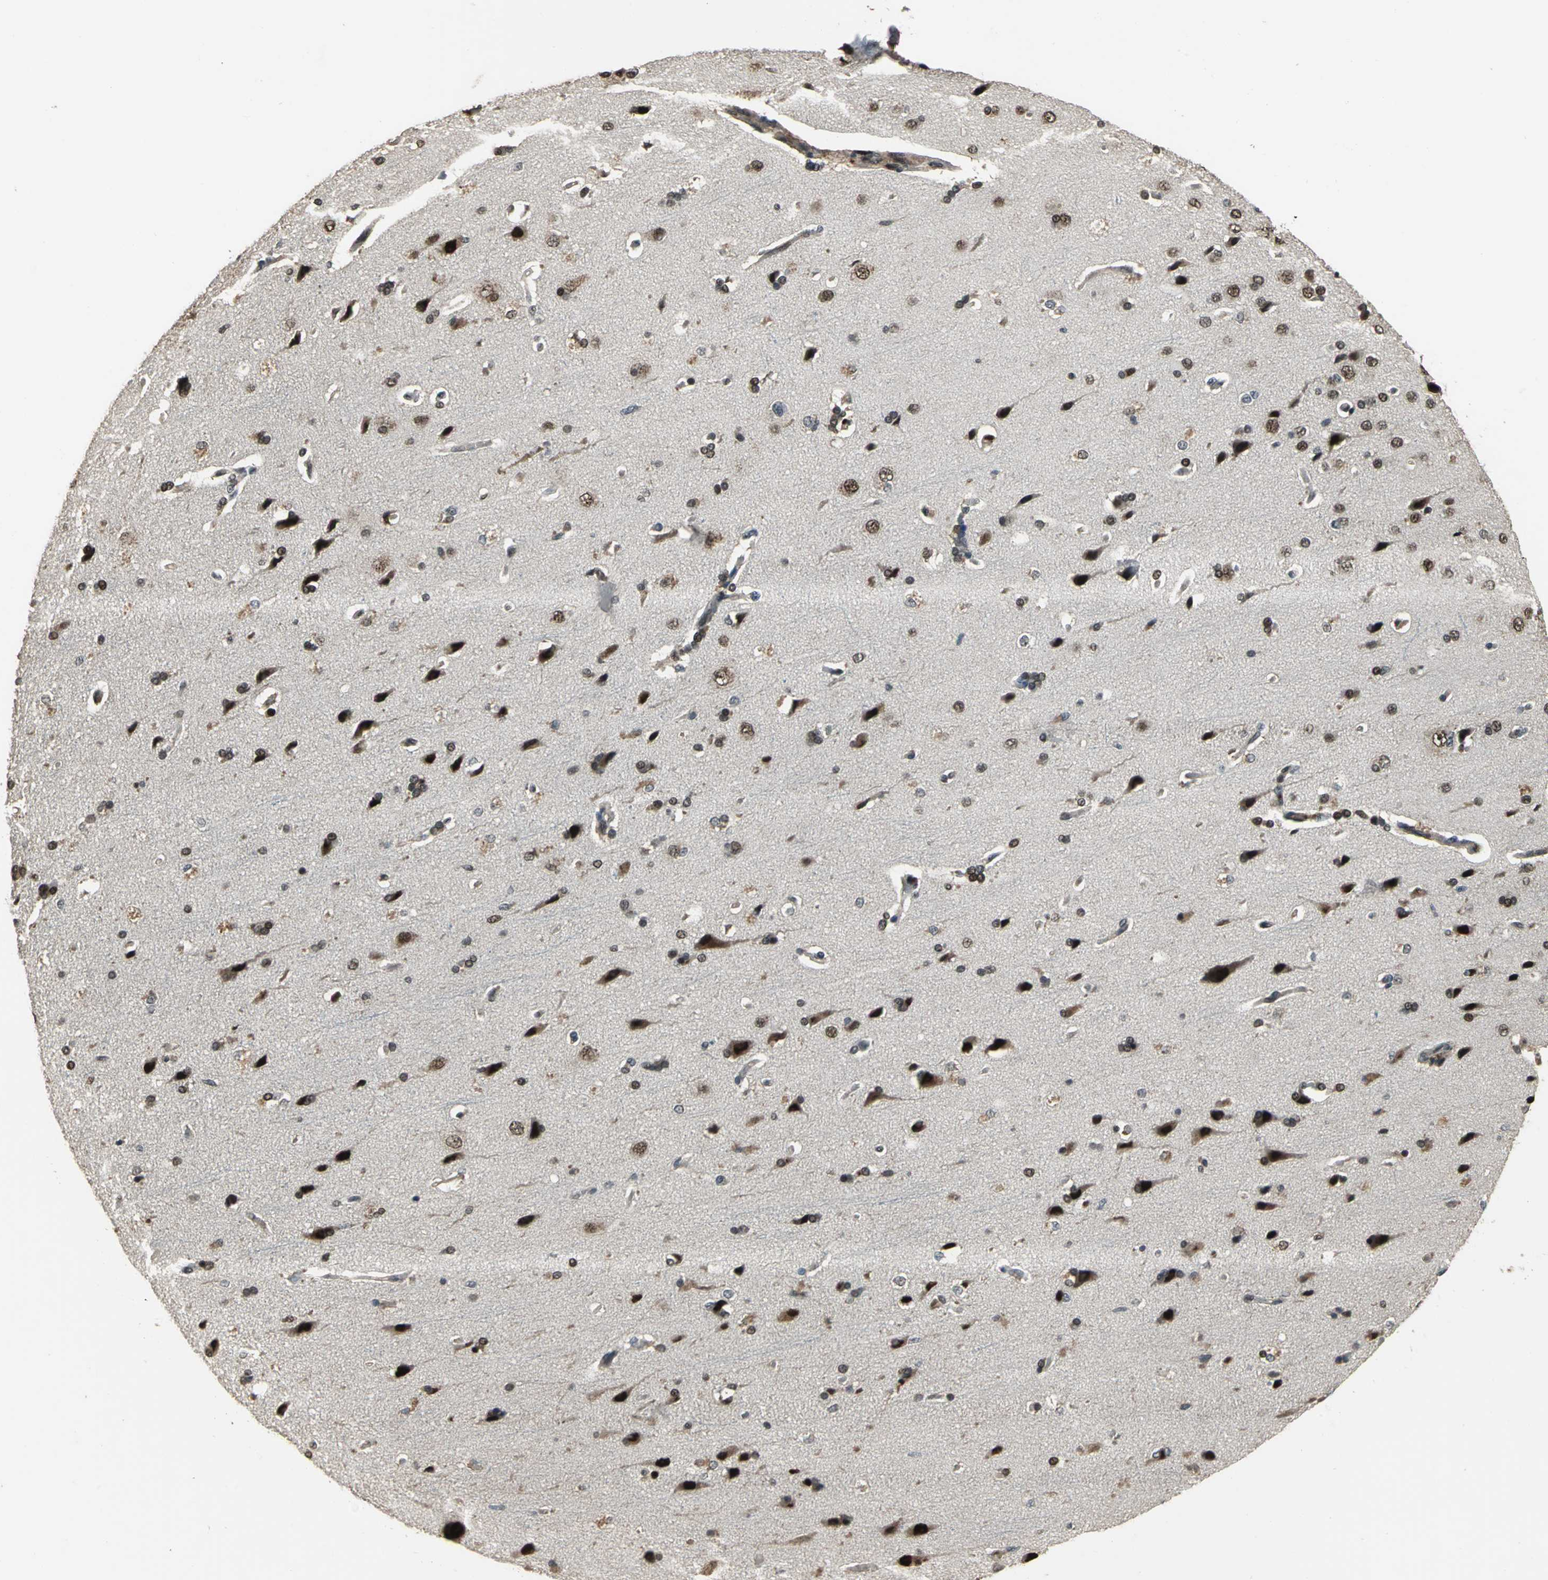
{"staining": {"intensity": "weak", "quantity": ">75%", "location": "cytoplasmic/membranous,nuclear"}, "tissue": "cerebral cortex", "cell_type": "Endothelial cells", "image_type": "normal", "snomed": [{"axis": "morphology", "description": "Normal tissue, NOS"}, {"axis": "topography", "description": "Cerebral cortex"}], "caption": "IHC staining of benign cerebral cortex, which demonstrates low levels of weak cytoplasmic/membranous,nuclear staining in about >75% of endothelial cells indicating weak cytoplasmic/membranous,nuclear protein staining. The staining was performed using DAB (brown) for protein detection and nuclei were counterstained in hematoxylin (blue).", "gene": "MIS18BP1", "patient": {"sex": "male", "age": 62}}